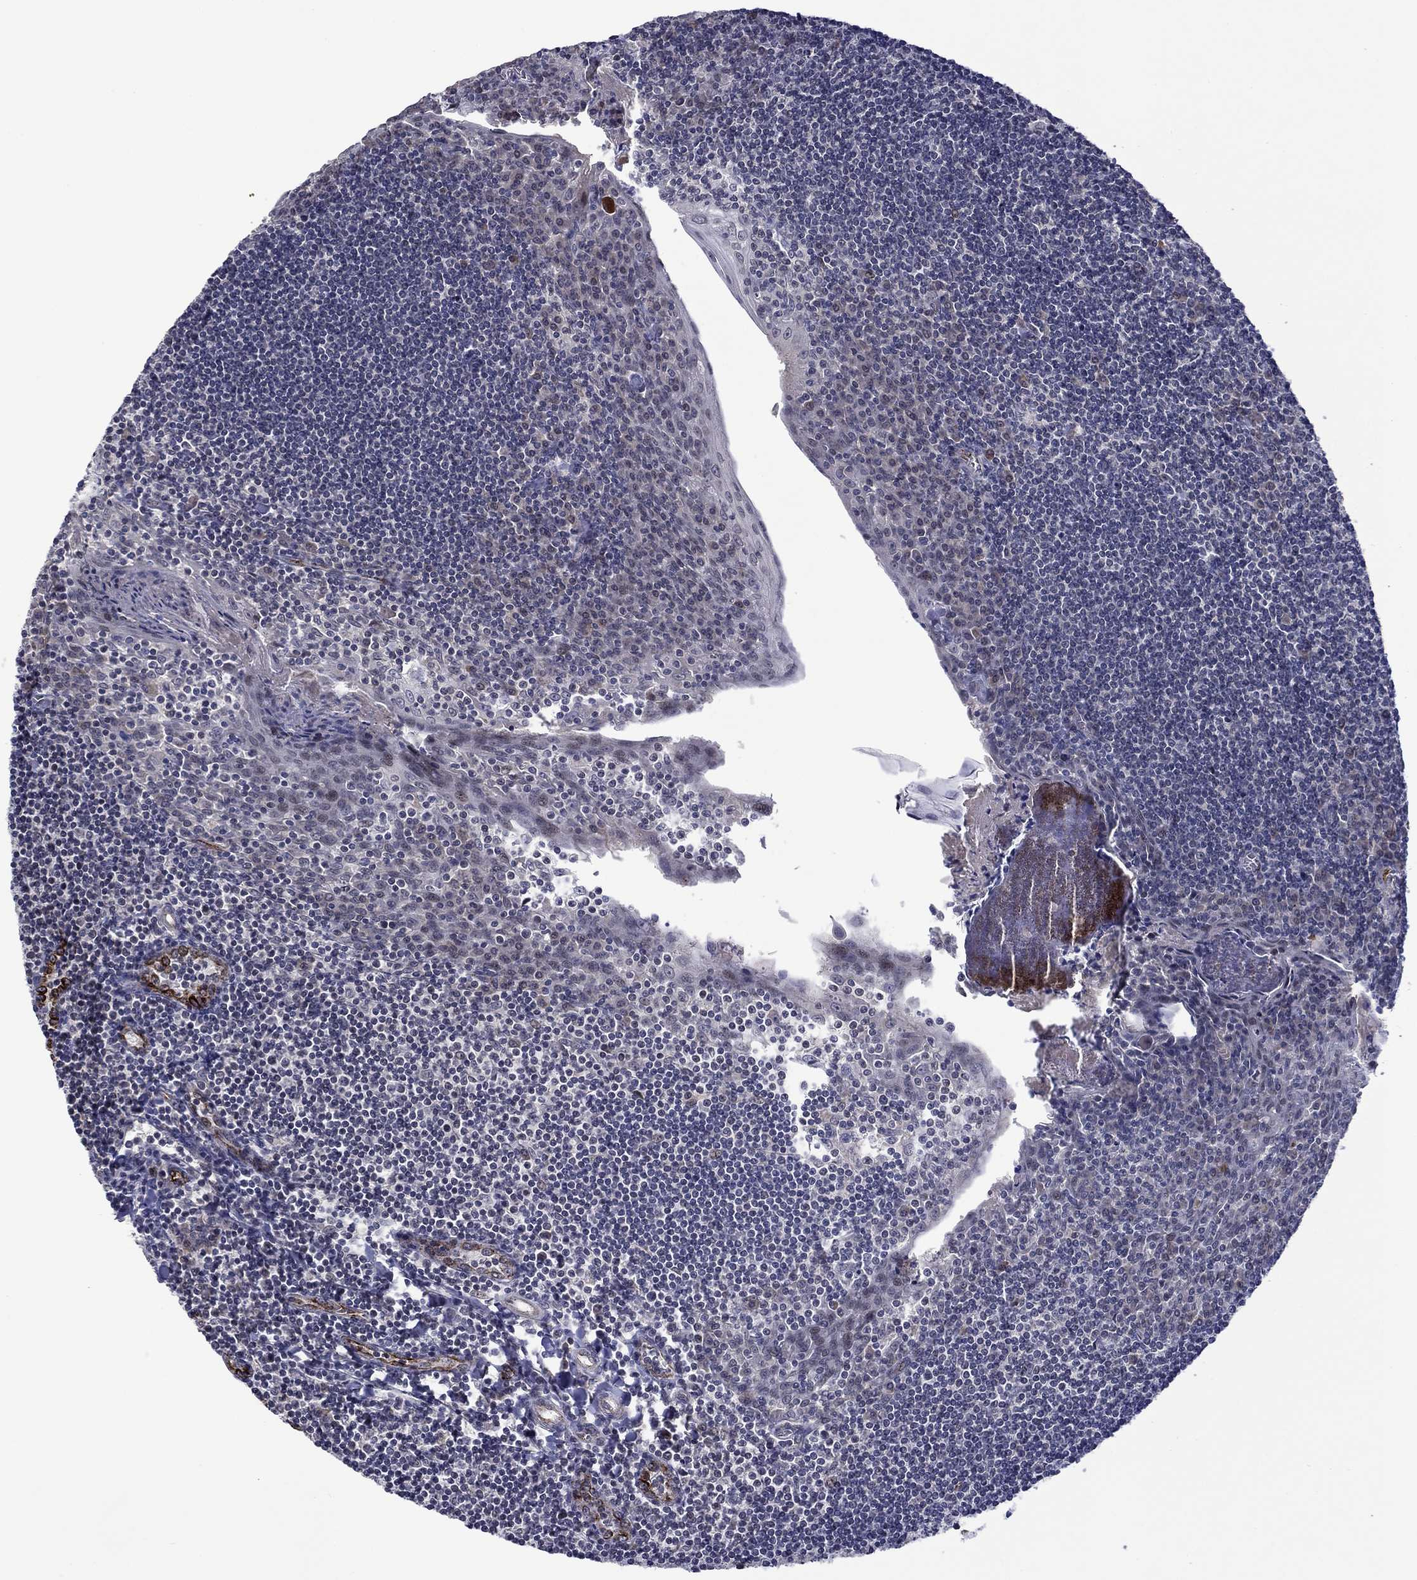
{"staining": {"intensity": "negative", "quantity": "none", "location": "none"}, "tissue": "tonsil", "cell_type": "Germinal center cells", "image_type": "normal", "snomed": [{"axis": "morphology", "description": "Normal tissue, NOS"}, {"axis": "topography", "description": "Tonsil"}], "caption": "High power microscopy histopathology image of an immunohistochemistry (IHC) histopathology image of normal tonsil, revealing no significant expression in germinal center cells. The staining was performed using DAB (3,3'-diaminobenzidine) to visualize the protein expression in brown, while the nuclei were stained in blue with hematoxylin (Magnification: 20x).", "gene": "SLITRK1", "patient": {"sex": "female", "age": 12}}